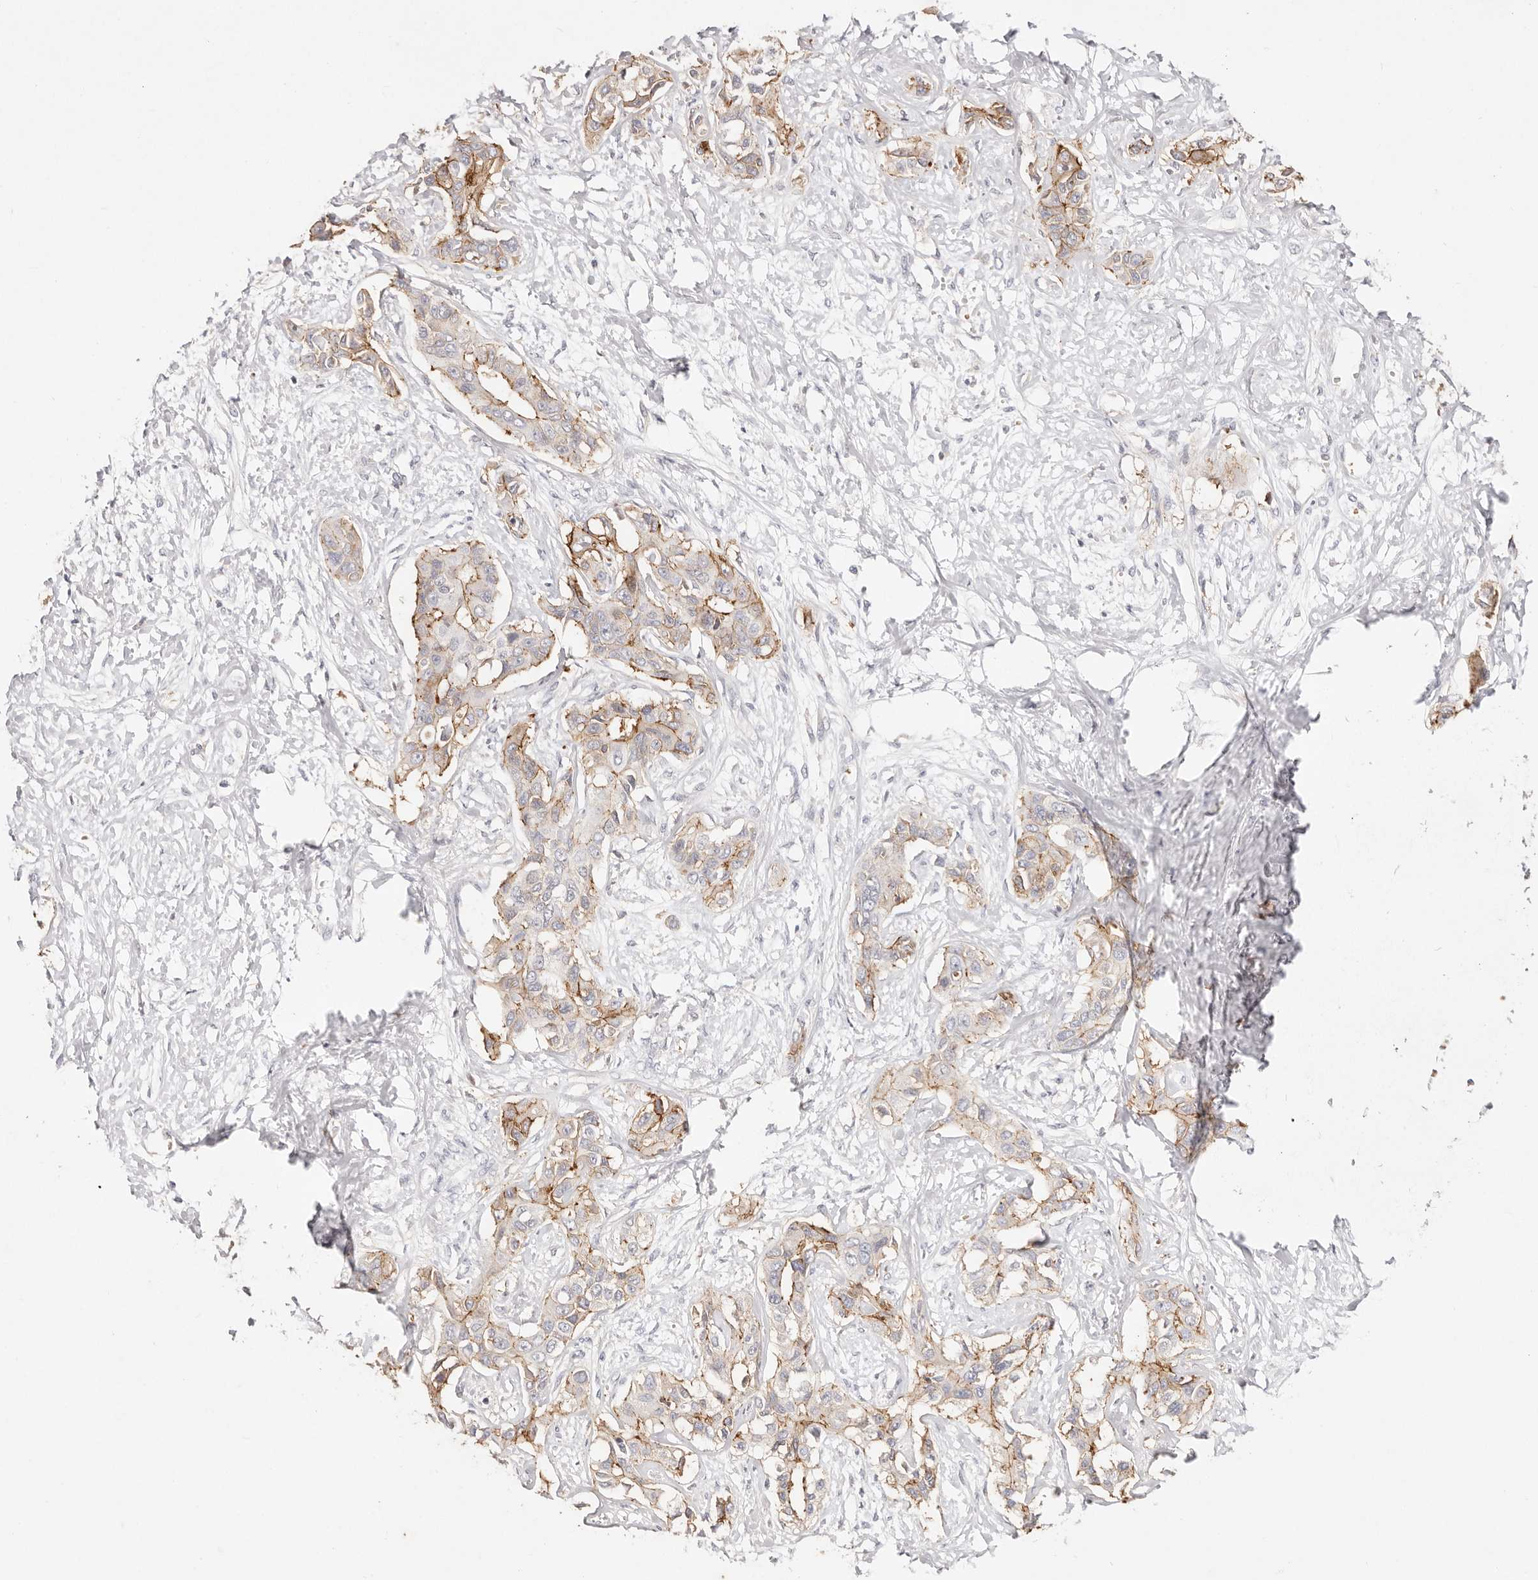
{"staining": {"intensity": "moderate", "quantity": "25%-75%", "location": "cytoplasmic/membranous"}, "tissue": "liver cancer", "cell_type": "Tumor cells", "image_type": "cancer", "snomed": [{"axis": "morphology", "description": "Cholangiocarcinoma"}, {"axis": "topography", "description": "Liver"}], "caption": "Human liver cholangiocarcinoma stained with a protein marker reveals moderate staining in tumor cells.", "gene": "CXADR", "patient": {"sex": "male", "age": 59}}